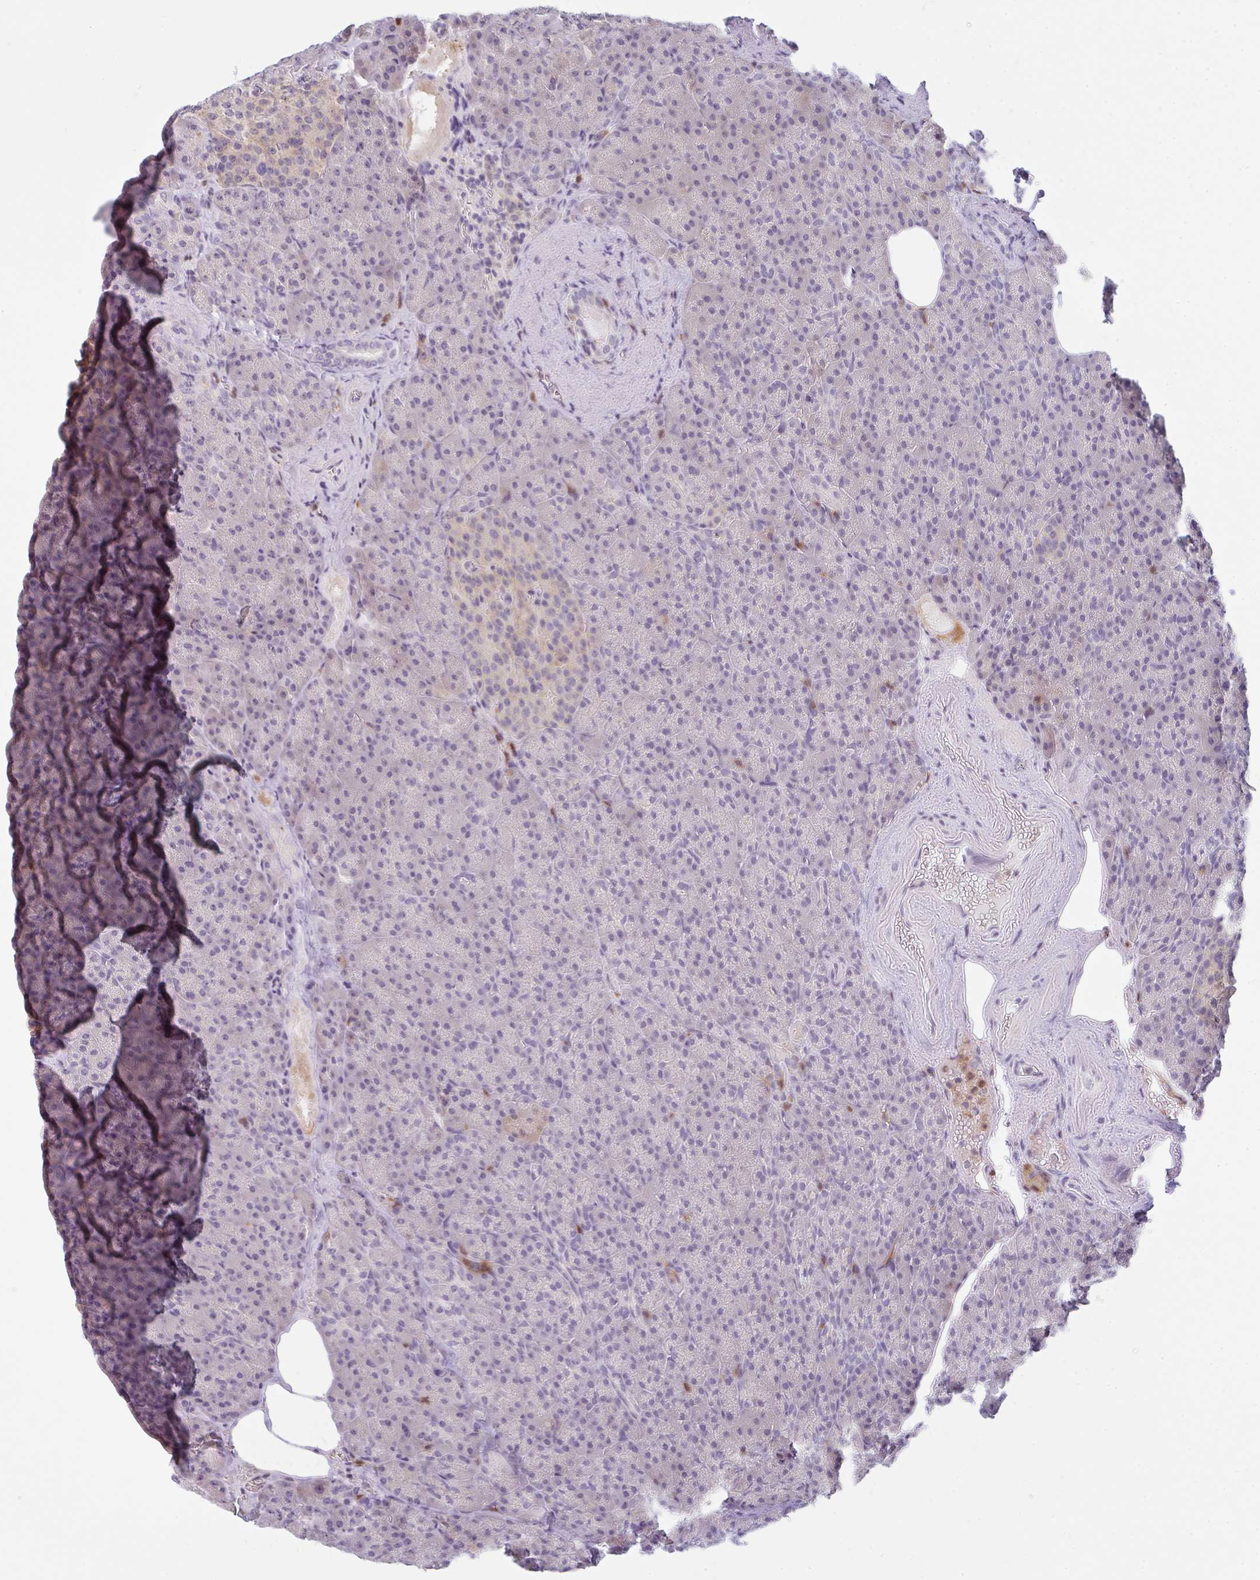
{"staining": {"intensity": "negative", "quantity": "none", "location": "none"}, "tissue": "pancreas", "cell_type": "Exocrine glandular cells", "image_type": "normal", "snomed": [{"axis": "morphology", "description": "Normal tissue, NOS"}, {"axis": "topography", "description": "Pancreas"}], "caption": "A high-resolution photomicrograph shows immunohistochemistry staining of normal pancreas, which reveals no significant staining in exocrine glandular cells. Brightfield microscopy of immunohistochemistry (IHC) stained with DAB (3,3'-diaminobenzidine) (brown) and hematoxylin (blue), captured at high magnification.", "gene": "CD80", "patient": {"sex": "female", "age": 74}}